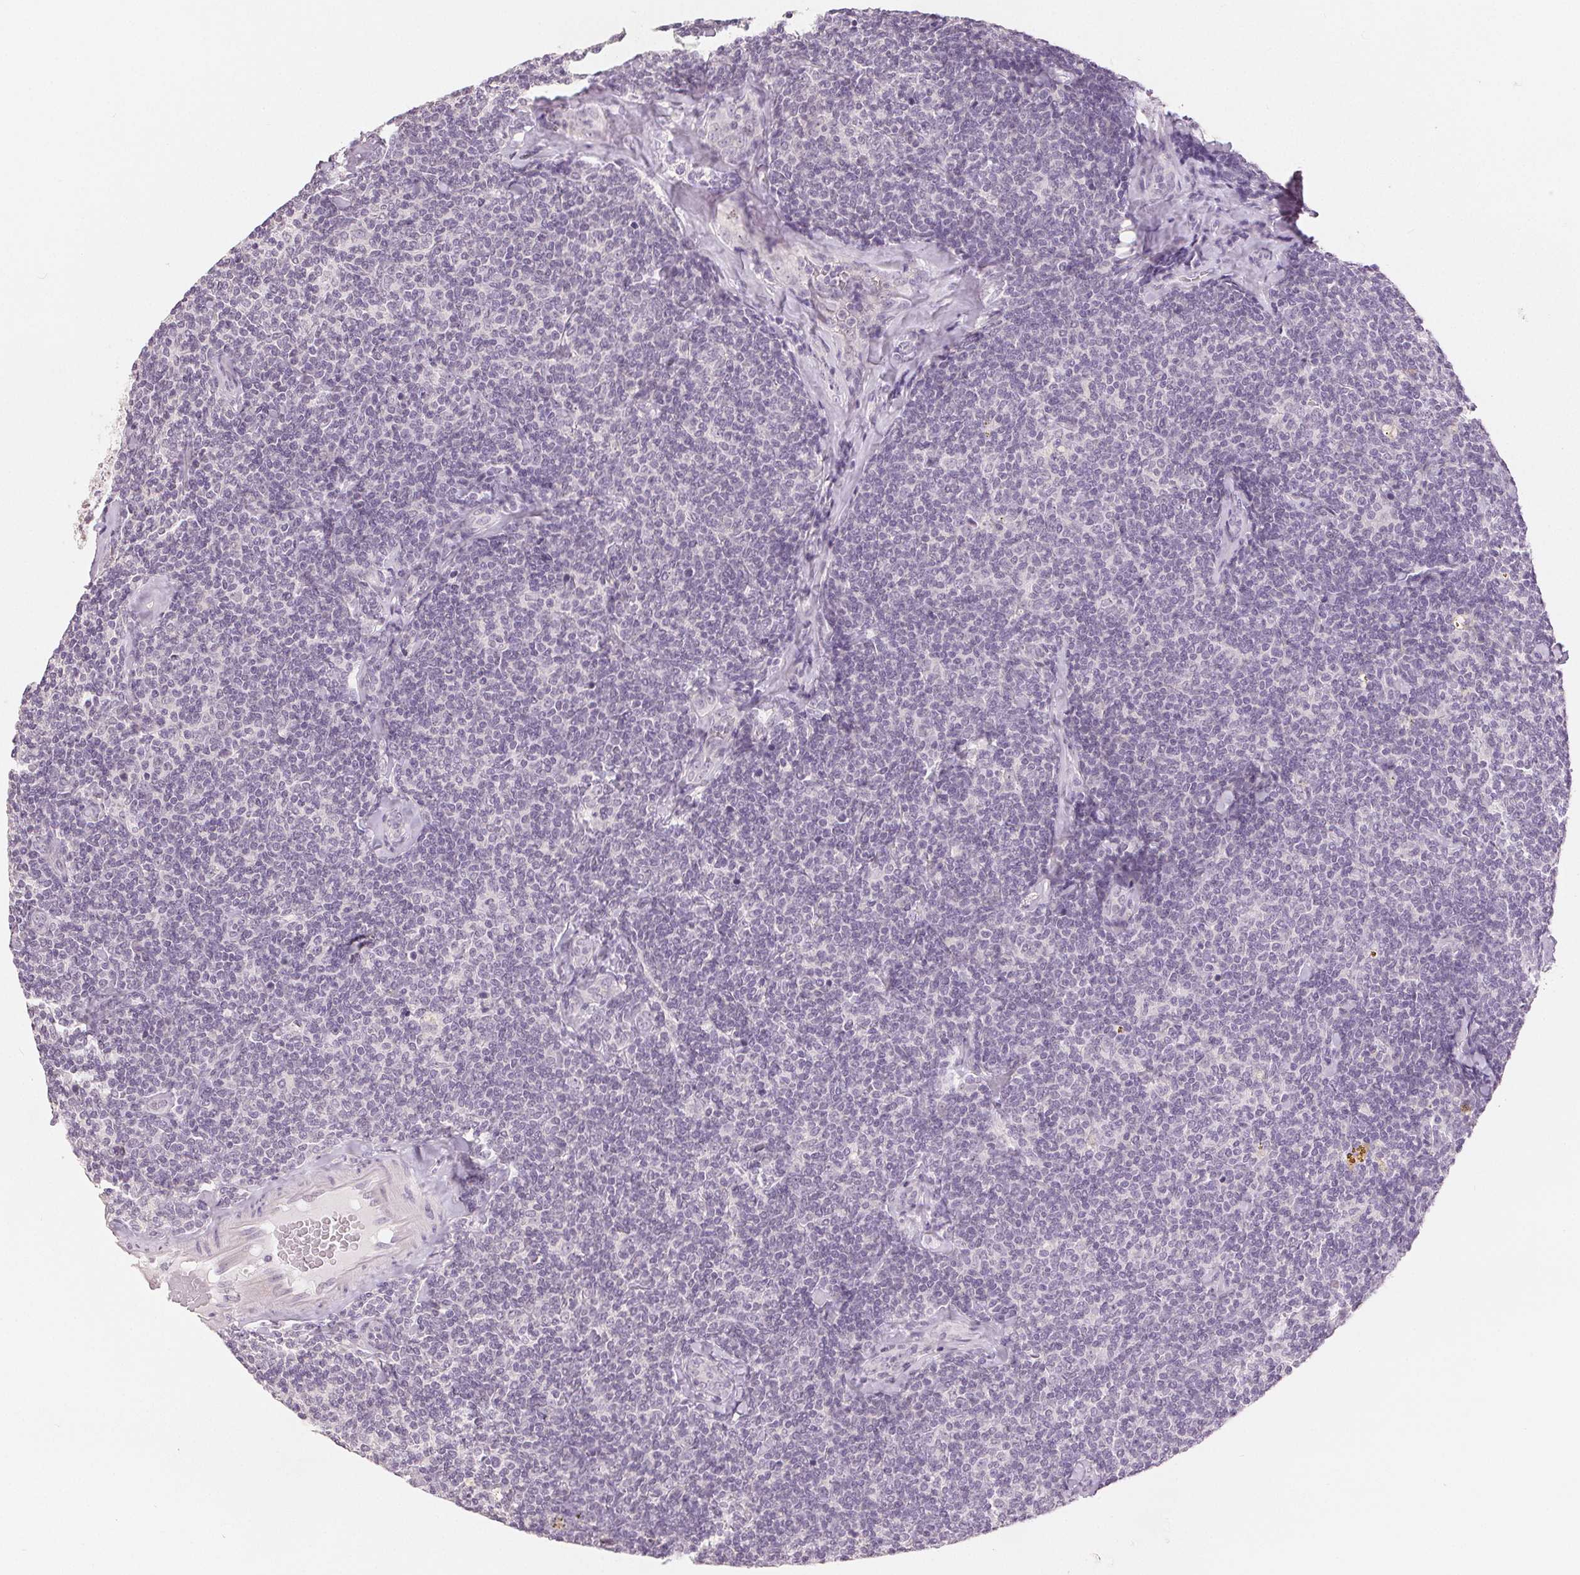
{"staining": {"intensity": "negative", "quantity": "none", "location": "none"}, "tissue": "lymphoma", "cell_type": "Tumor cells", "image_type": "cancer", "snomed": [{"axis": "morphology", "description": "Malignant lymphoma, non-Hodgkin's type, Low grade"}, {"axis": "topography", "description": "Lymph node"}], "caption": "Immunohistochemical staining of human lymphoma displays no significant expression in tumor cells.", "gene": "SLC27A5", "patient": {"sex": "female", "age": 56}}